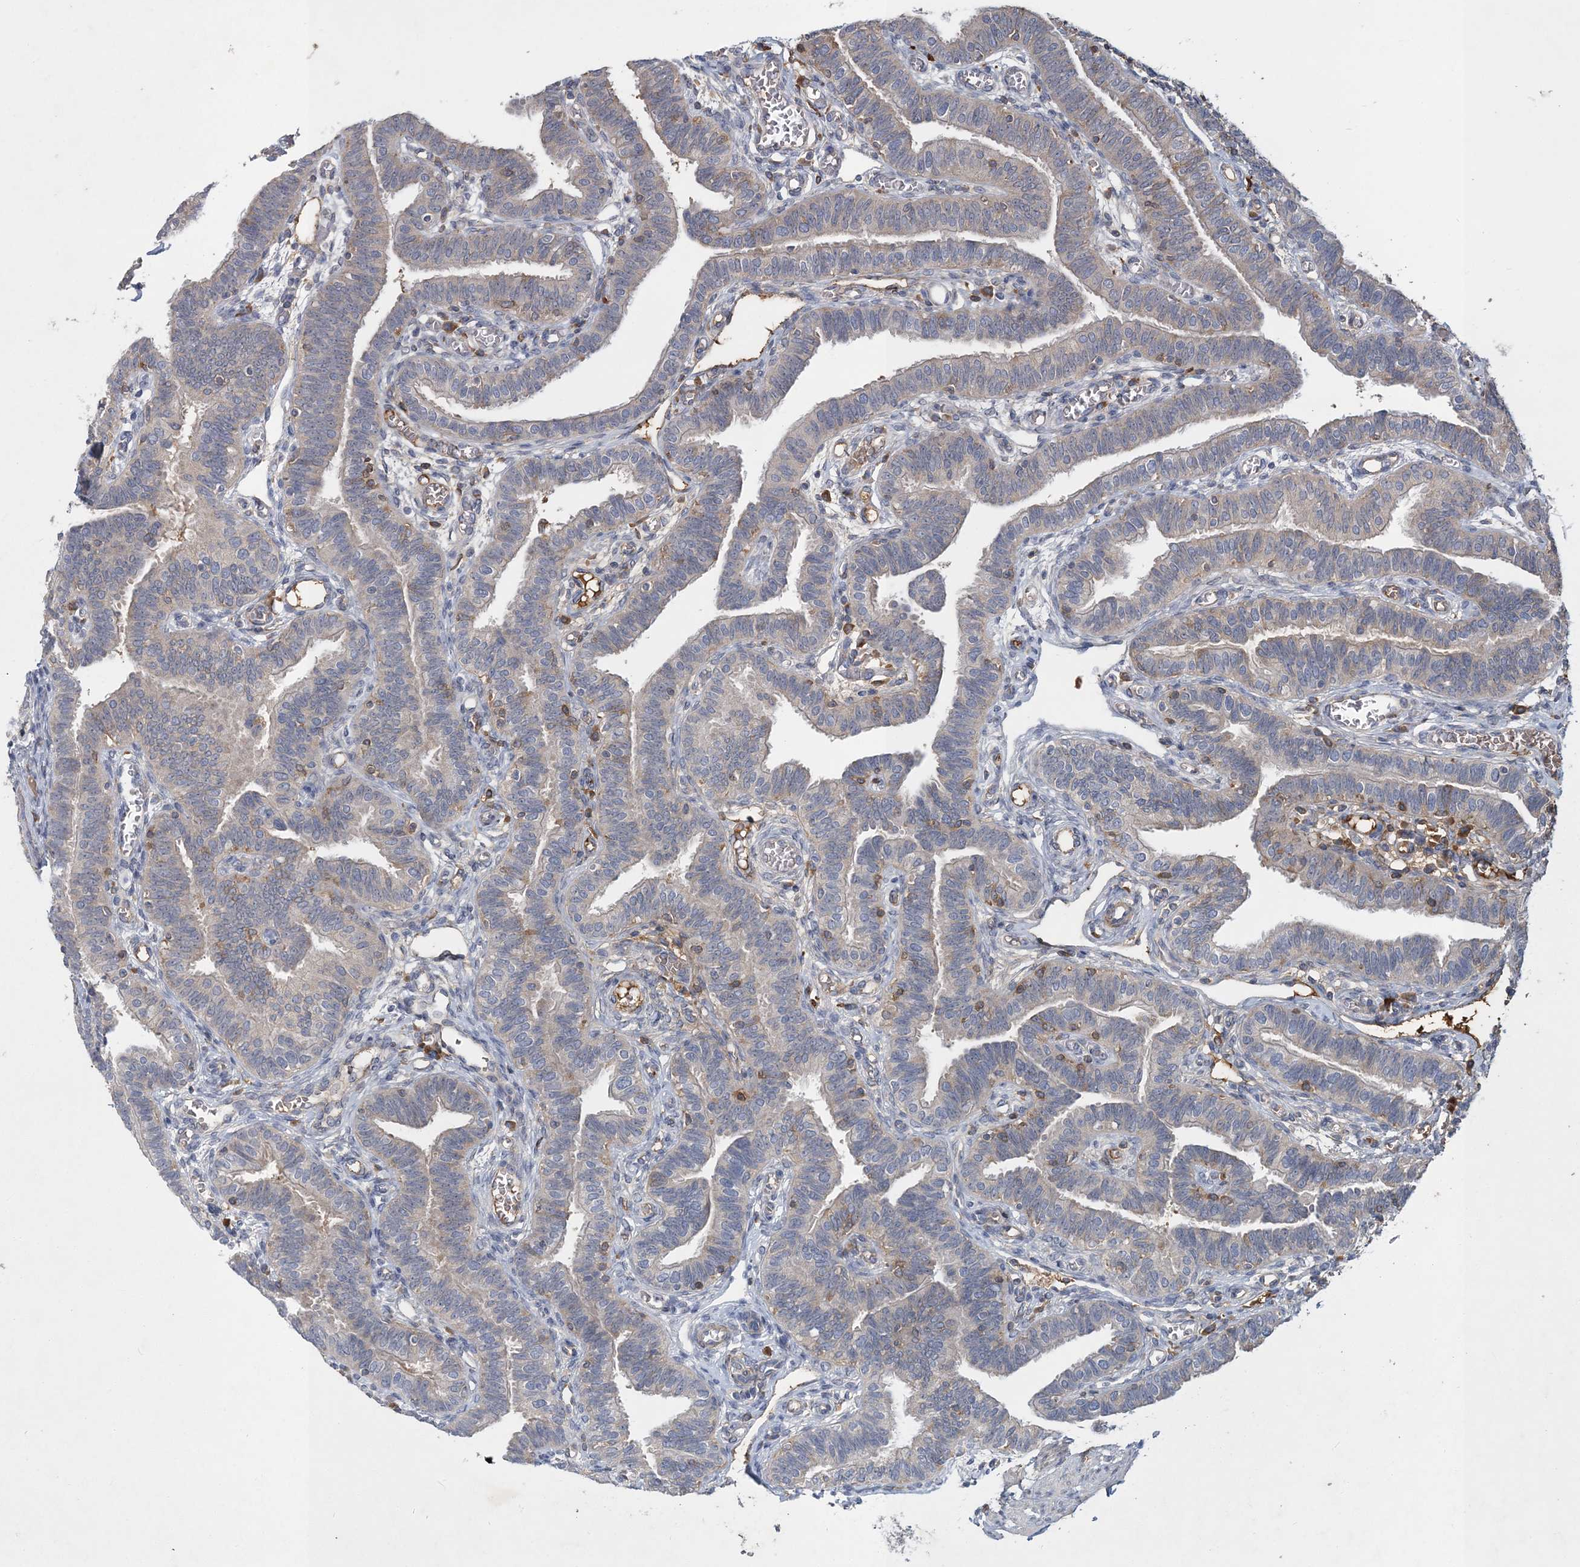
{"staining": {"intensity": "negative", "quantity": "none", "location": "none"}, "tissue": "fallopian tube", "cell_type": "Glandular cells", "image_type": "normal", "snomed": [{"axis": "morphology", "description": "Normal tissue, NOS"}, {"axis": "topography", "description": "Fallopian tube"}], "caption": "DAB (3,3'-diaminobenzidine) immunohistochemical staining of unremarkable fallopian tube demonstrates no significant expression in glandular cells. (Stains: DAB (3,3'-diaminobenzidine) immunohistochemistry with hematoxylin counter stain, Microscopy: brightfield microscopy at high magnification).", "gene": "RNF25", "patient": {"sex": "female", "age": 39}}